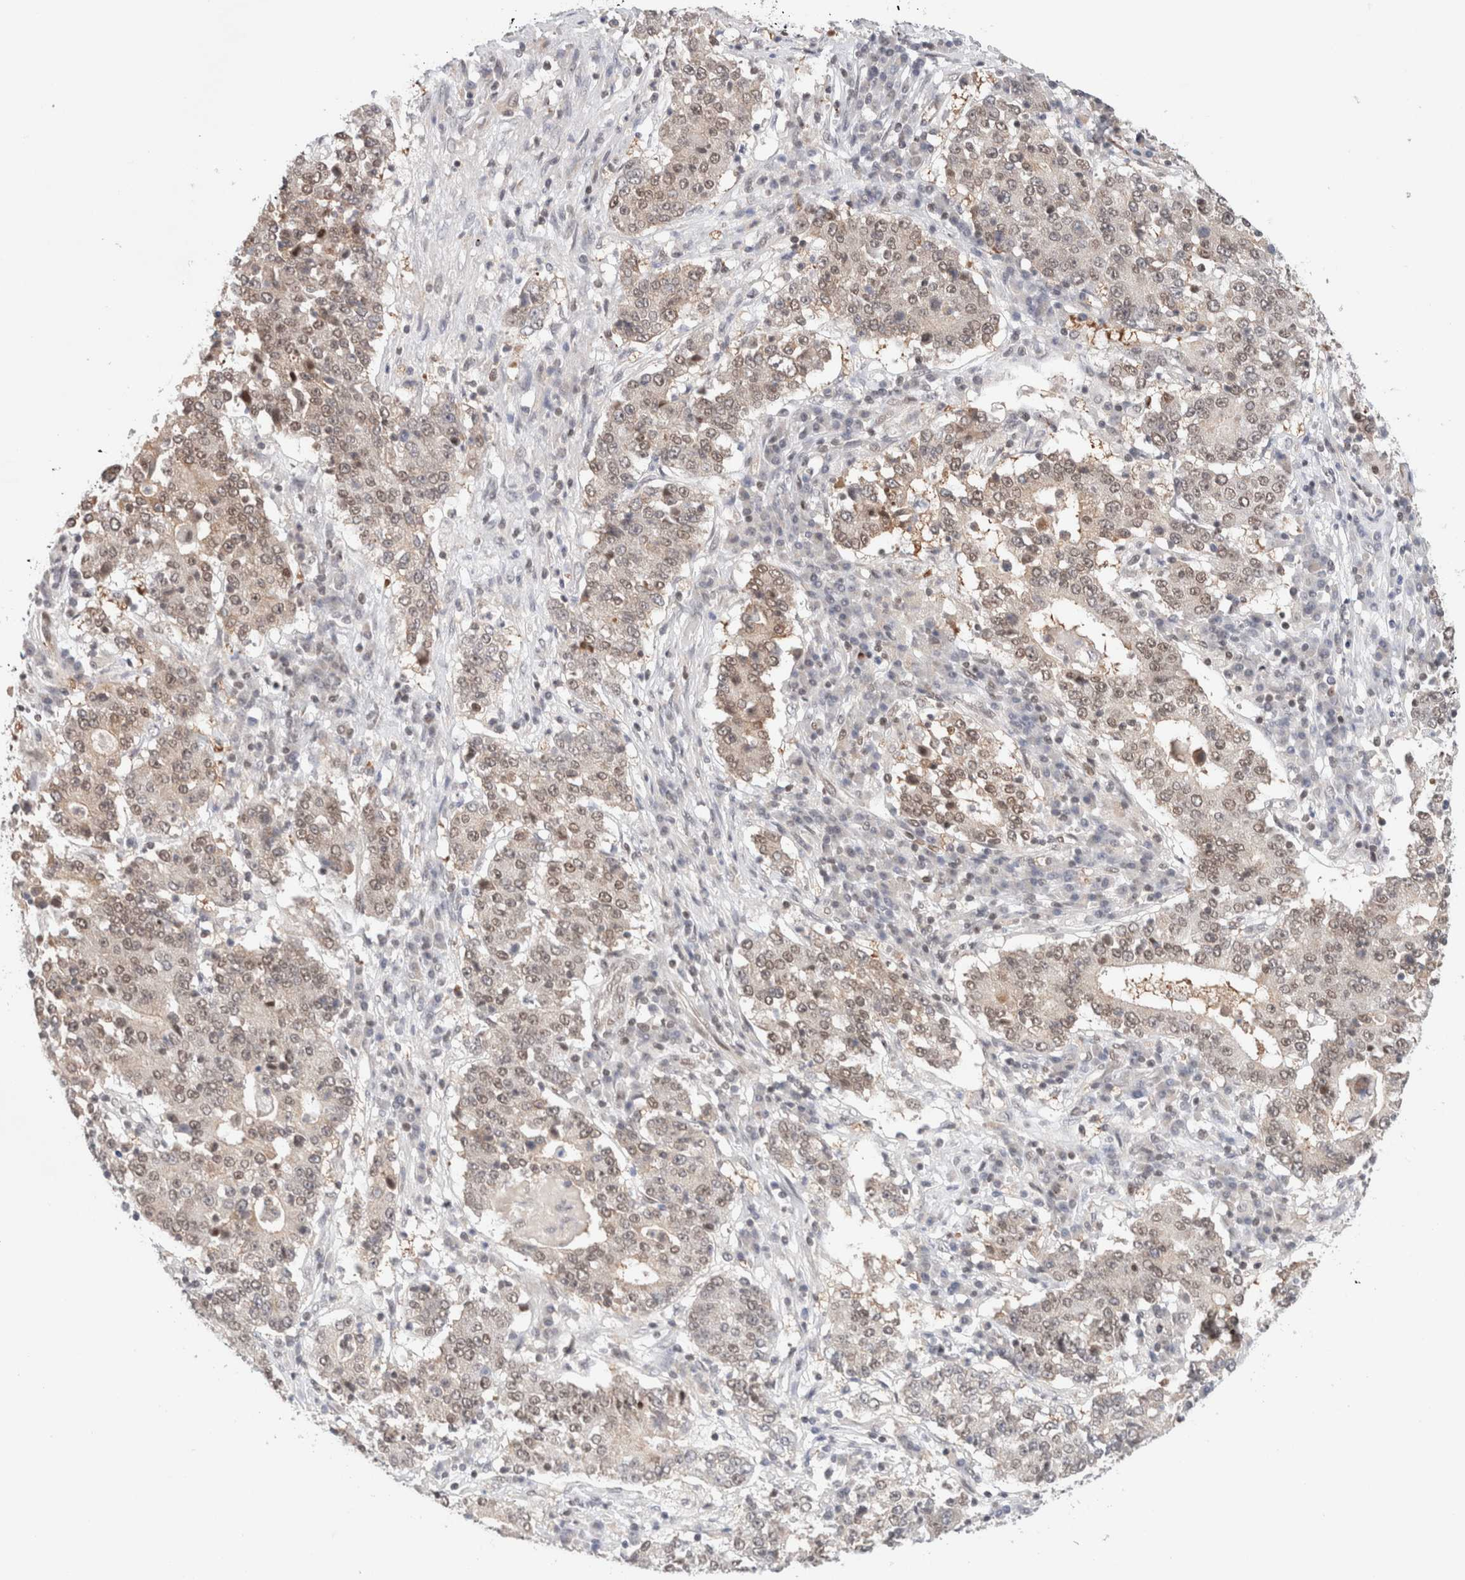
{"staining": {"intensity": "weak", "quantity": ">75%", "location": "nuclear"}, "tissue": "stomach cancer", "cell_type": "Tumor cells", "image_type": "cancer", "snomed": [{"axis": "morphology", "description": "Adenocarcinoma, NOS"}, {"axis": "topography", "description": "Stomach"}], "caption": "Protein staining by immunohistochemistry displays weak nuclear staining in about >75% of tumor cells in adenocarcinoma (stomach).", "gene": "GATAD2A", "patient": {"sex": "male", "age": 59}}